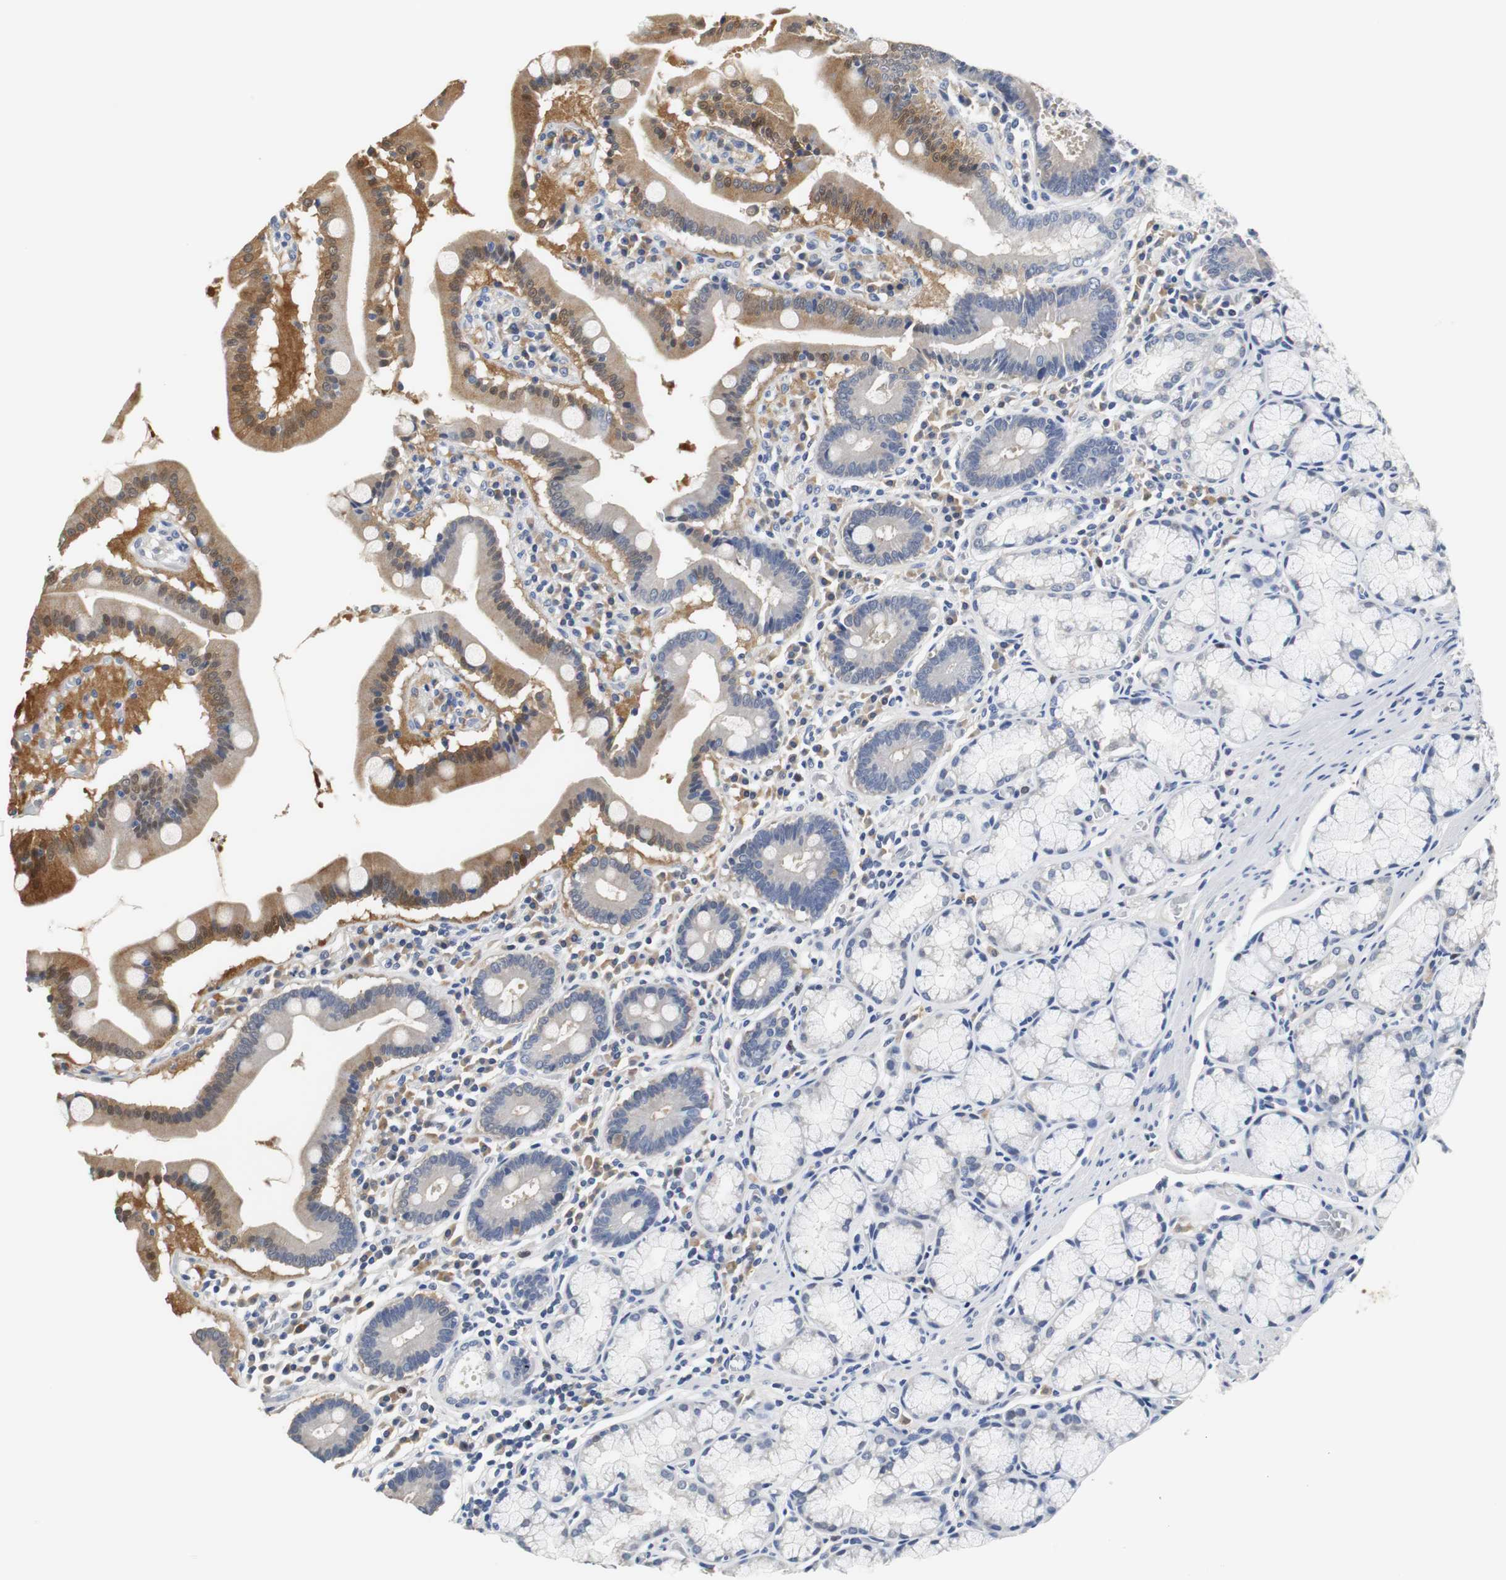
{"staining": {"intensity": "moderate", "quantity": "<25%", "location": "cytoplasmic/membranous"}, "tissue": "stomach", "cell_type": "Glandular cells", "image_type": "normal", "snomed": [{"axis": "morphology", "description": "Normal tissue, NOS"}, {"axis": "topography", "description": "Stomach, lower"}], "caption": "Normal stomach was stained to show a protein in brown. There is low levels of moderate cytoplasmic/membranous expression in about <25% of glandular cells.", "gene": "PCK1", "patient": {"sex": "male", "age": 56}}